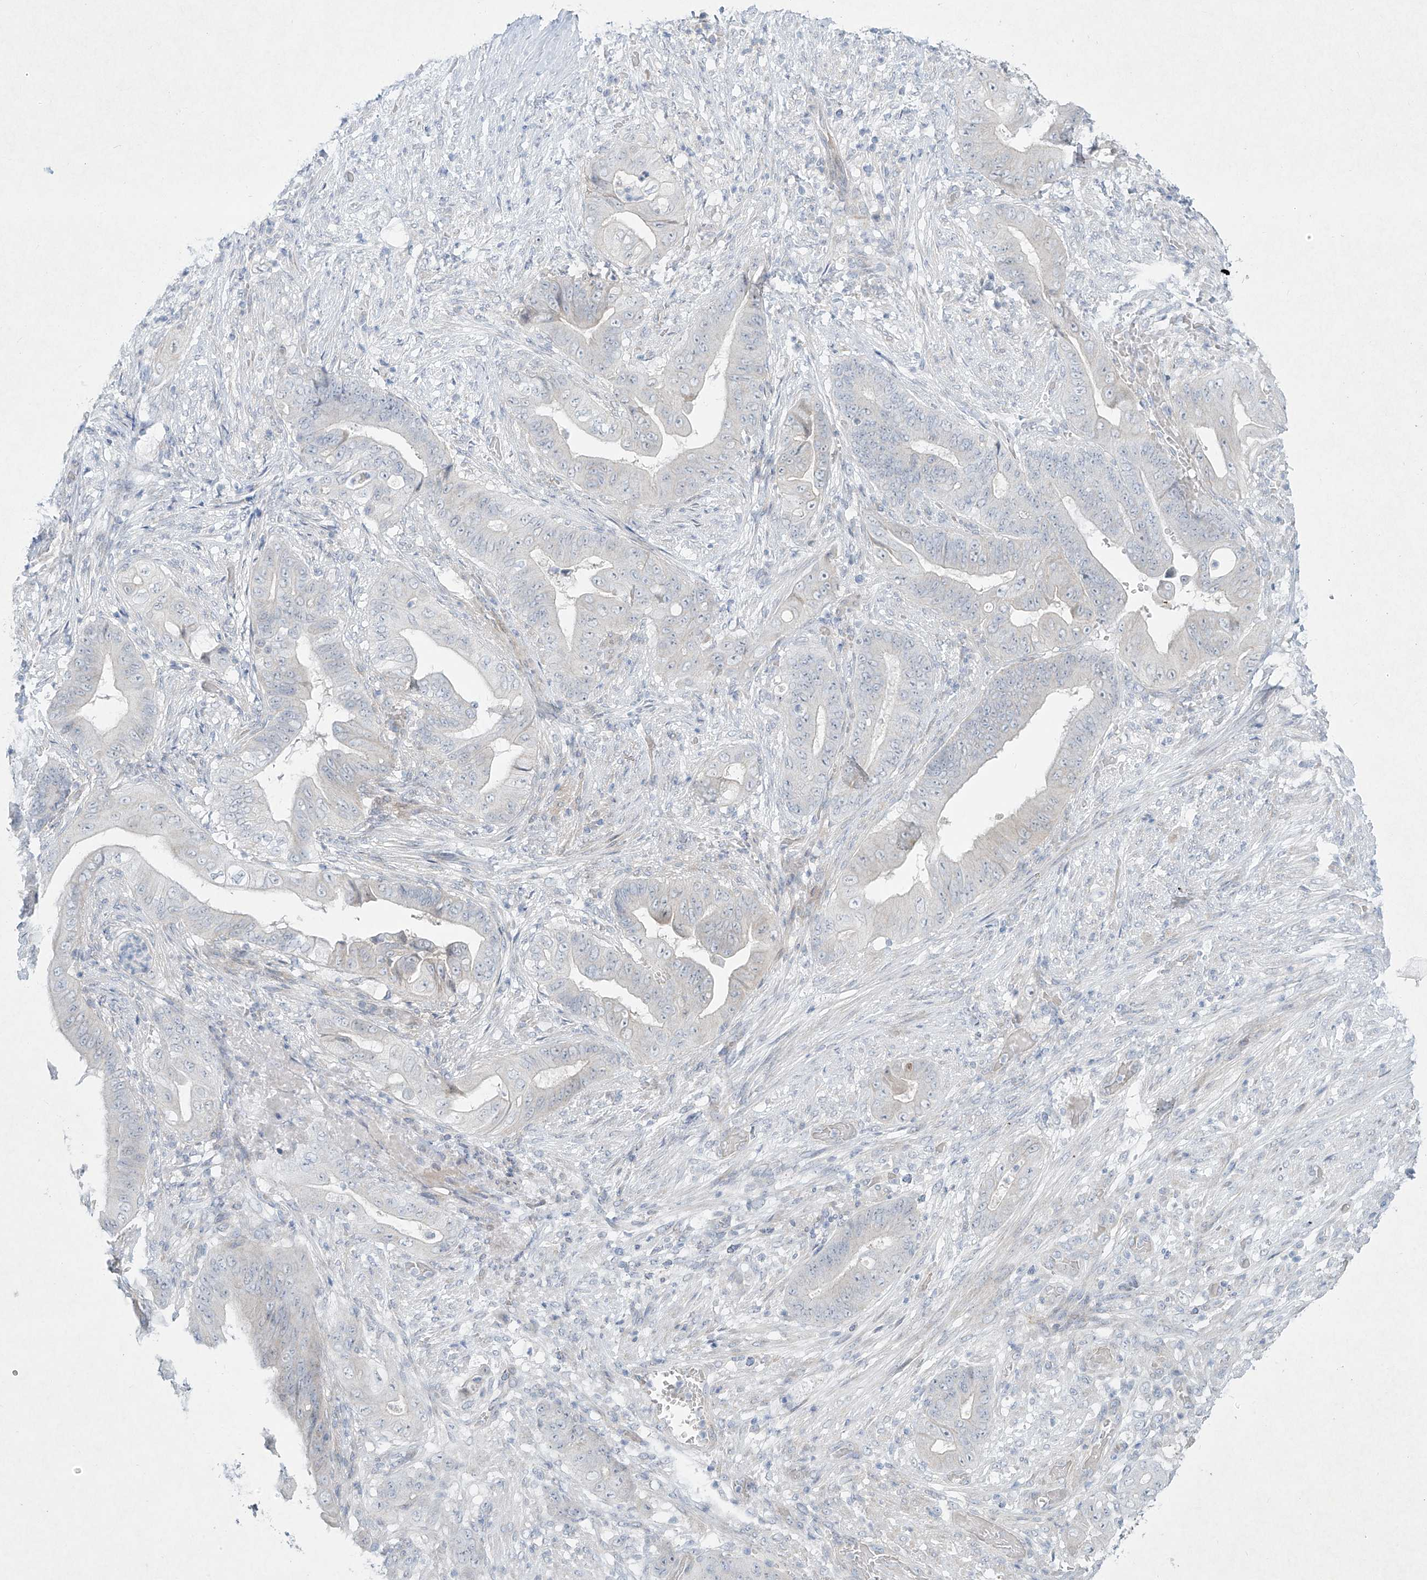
{"staining": {"intensity": "negative", "quantity": "none", "location": "none"}, "tissue": "stomach cancer", "cell_type": "Tumor cells", "image_type": "cancer", "snomed": [{"axis": "morphology", "description": "Adenocarcinoma, NOS"}, {"axis": "topography", "description": "Stomach"}], "caption": "Immunohistochemistry micrograph of human stomach cancer (adenocarcinoma) stained for a protein (brown), which demonstrates no expression in tumor cells.", "gene": "PAX6", "patient": {"sex": "female", "age": 73}}